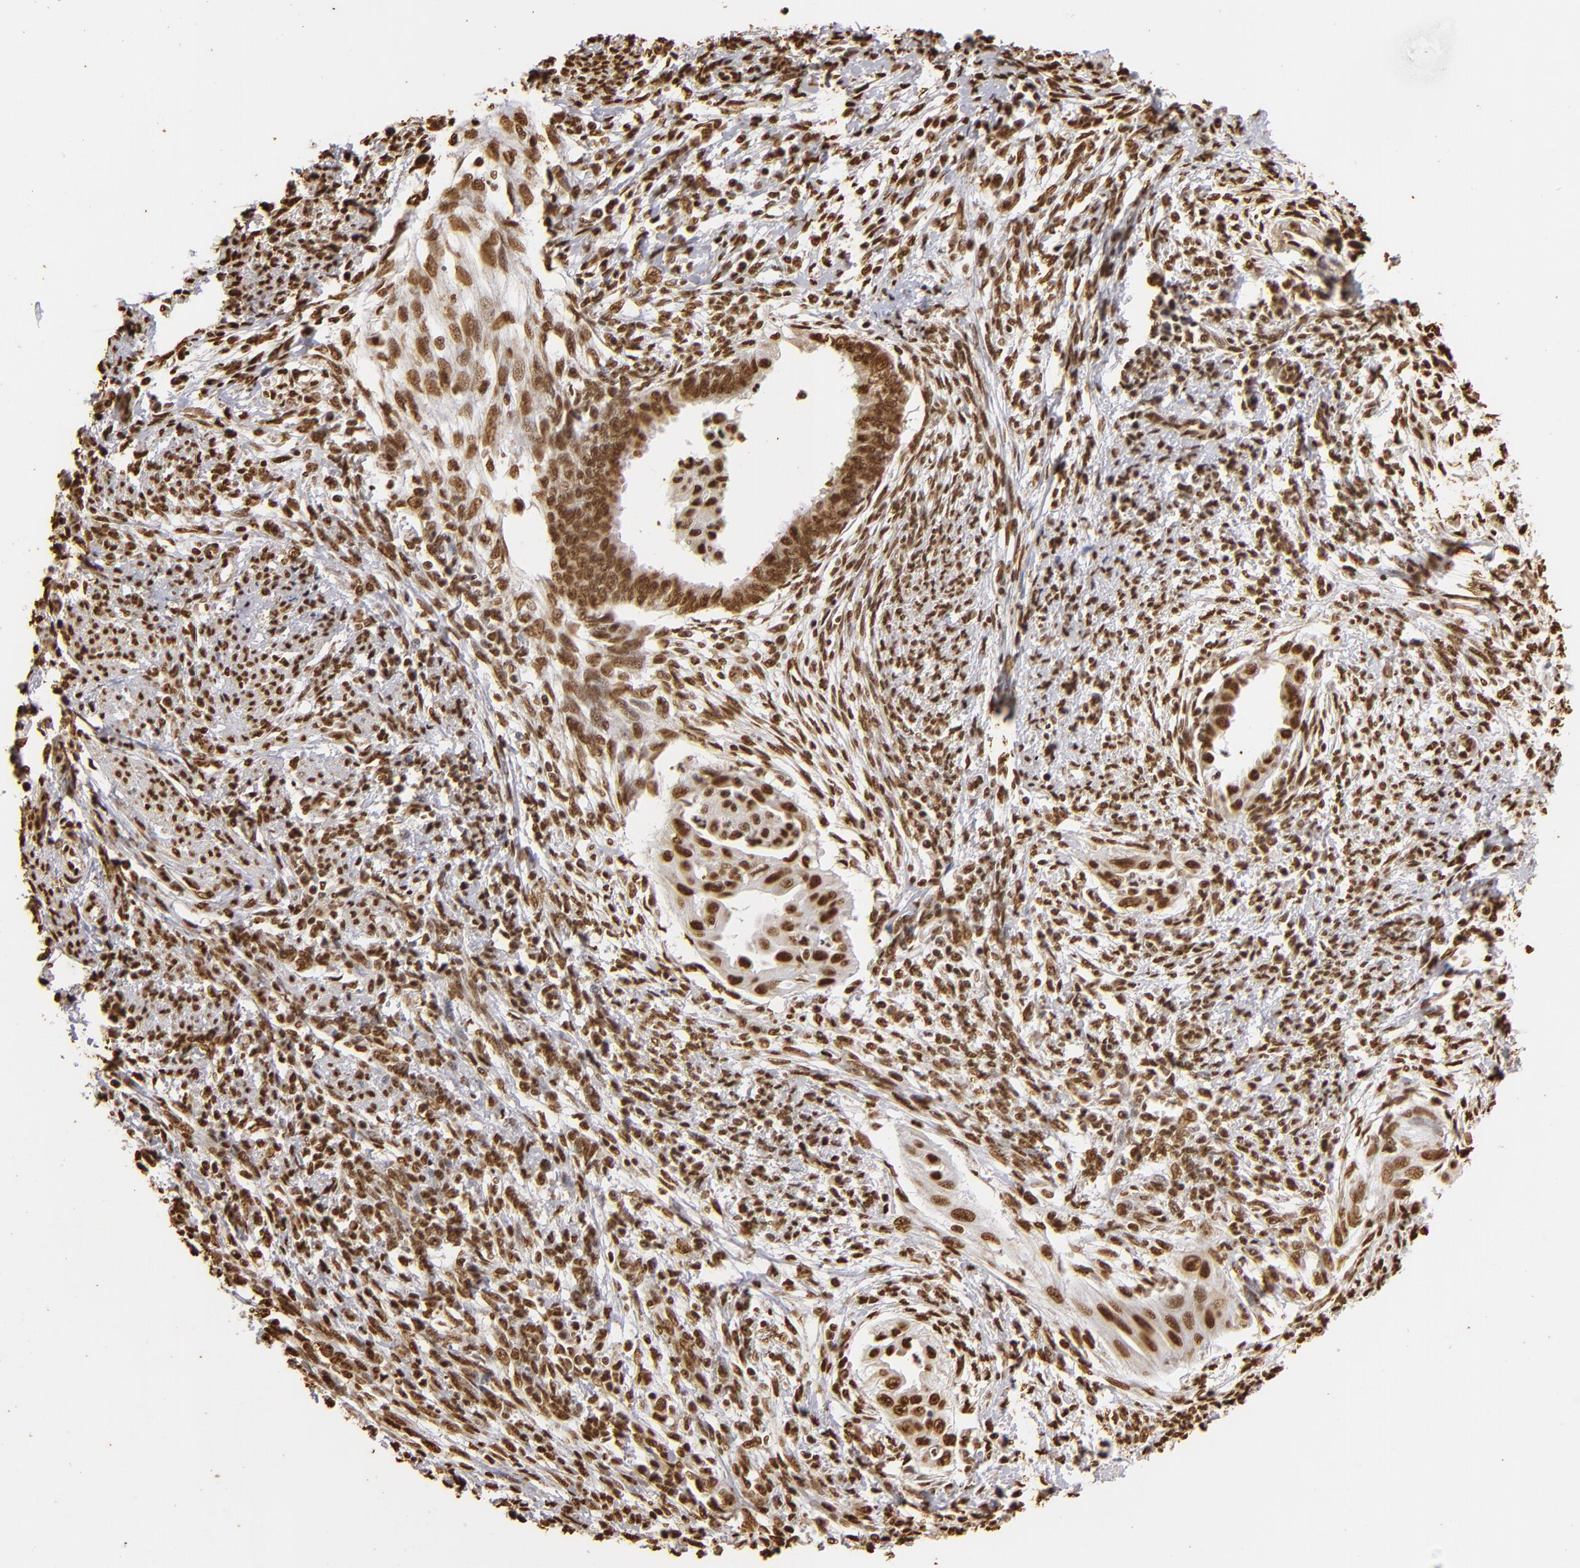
{"staining": {"intensity": "moderate", "quantity": ">75%", "location": "nuclear"}, "tissue": "endometrial cancer", "cell_type": "Tumor cells", "image_type": "cancer", "snomed": [{"axis": "morphology", "description": "Adenocarcinoma, NOS"}, {"axis": "topography", "description": "Endometrium"}], "caption": "Endometrial cancer tissue demonstrates moderate nuclear positivity in about >75% of tumor cells", "gene": "ILF3", "patient": {"sex": "female", "age": 66}}